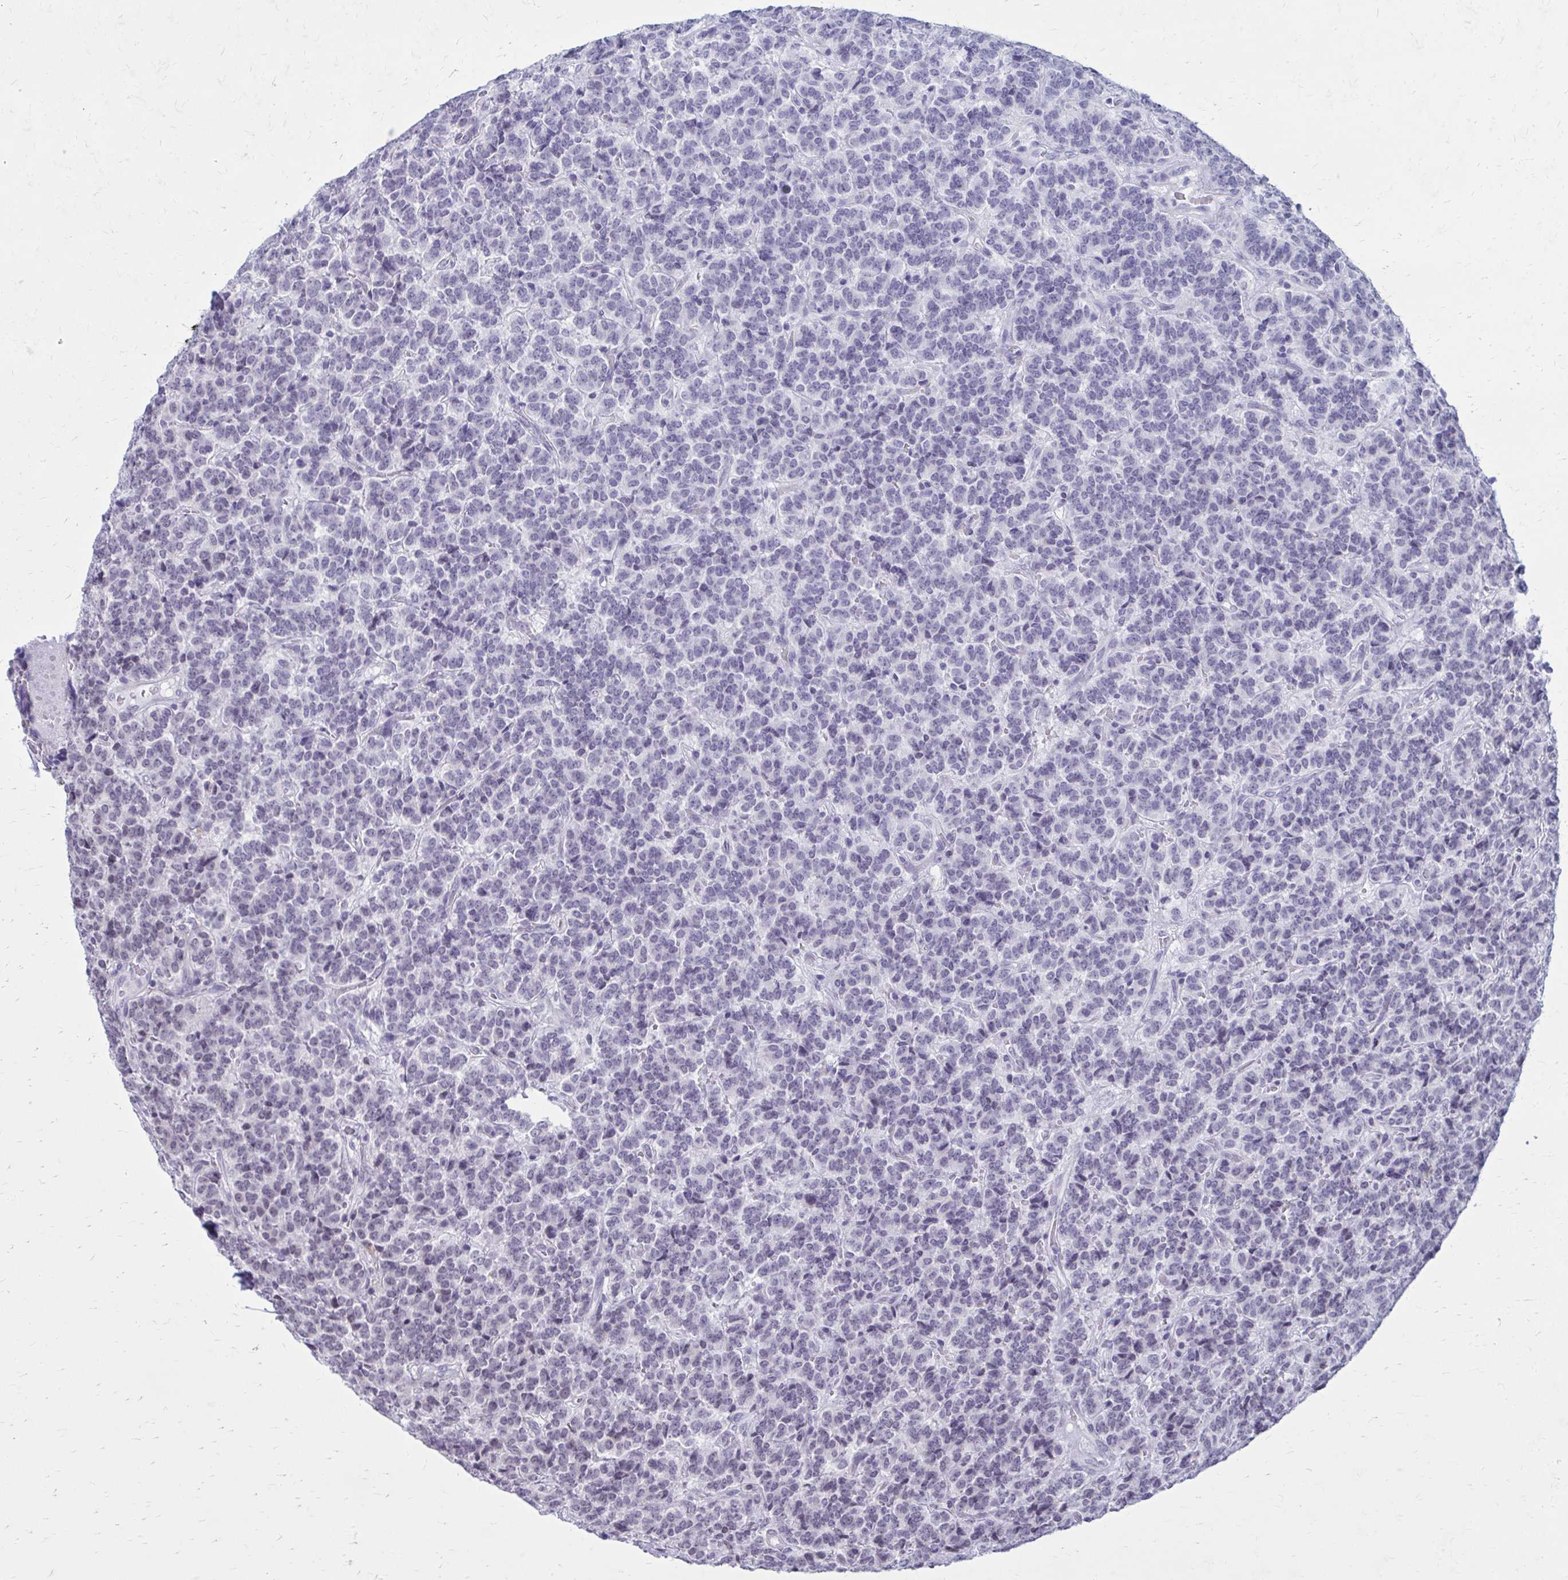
{"staining": {"intensity": "negative", "quantity": "none", "location": "none"}, "tissue": "carcinoid", "cell_type": "Tumor cells", "image_type": "cancer", "snomed": [{"axis": "morphology", "description": "Carcinoid, malignant, NOS"}, {"axis": "topography", "description": "Pancreas"}], "caption": "Tumor cells are negative for brown protein staining in carcinoid.", "gene": "PROSER1", "patient": {"sex": "male", "age": 36}}